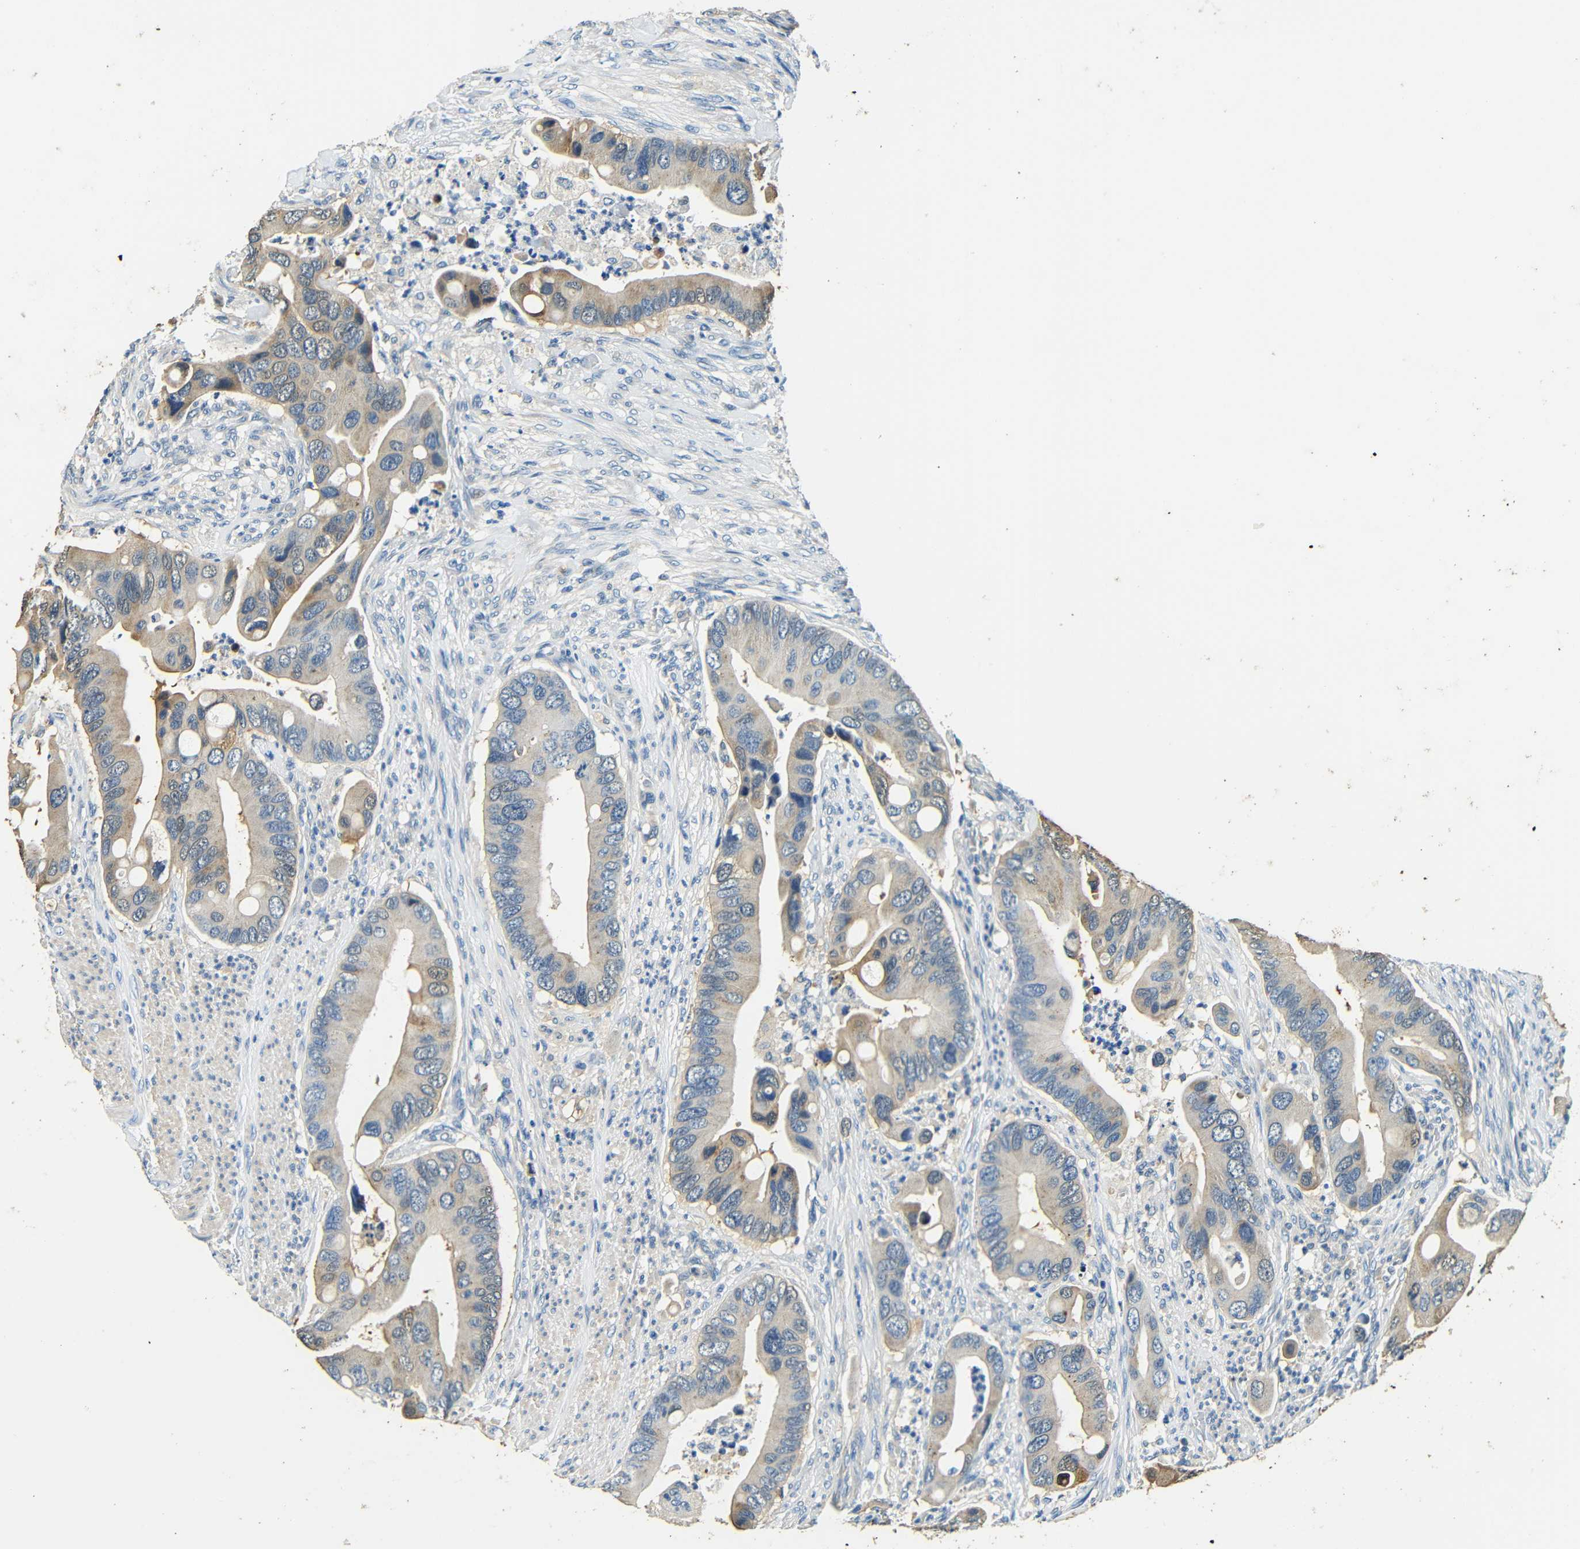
{"staining": {"intensity": "weak", "quantity": "<25%", "location": "cytoplasmic/membranous"}, "tissue": "colorectal cancer", "cell_type": "Tumor cells", "image_type": "cancer", "snomed": [{"axis": "morphology", "description": "Adenocarcinoma, NOS"}, {"axis": "topography", "description": "Rectum"}], "caption": "High magnification brightfield microscopy of colorectal adenocarcinoma stained with DAB (3,3'-diaminobenzidine) (brown) and counterstained with hematoxylin (blue): tumor cells show no significant expression.", "gene": "FMO5", "patient": {"sex": "female", "age": 57}}